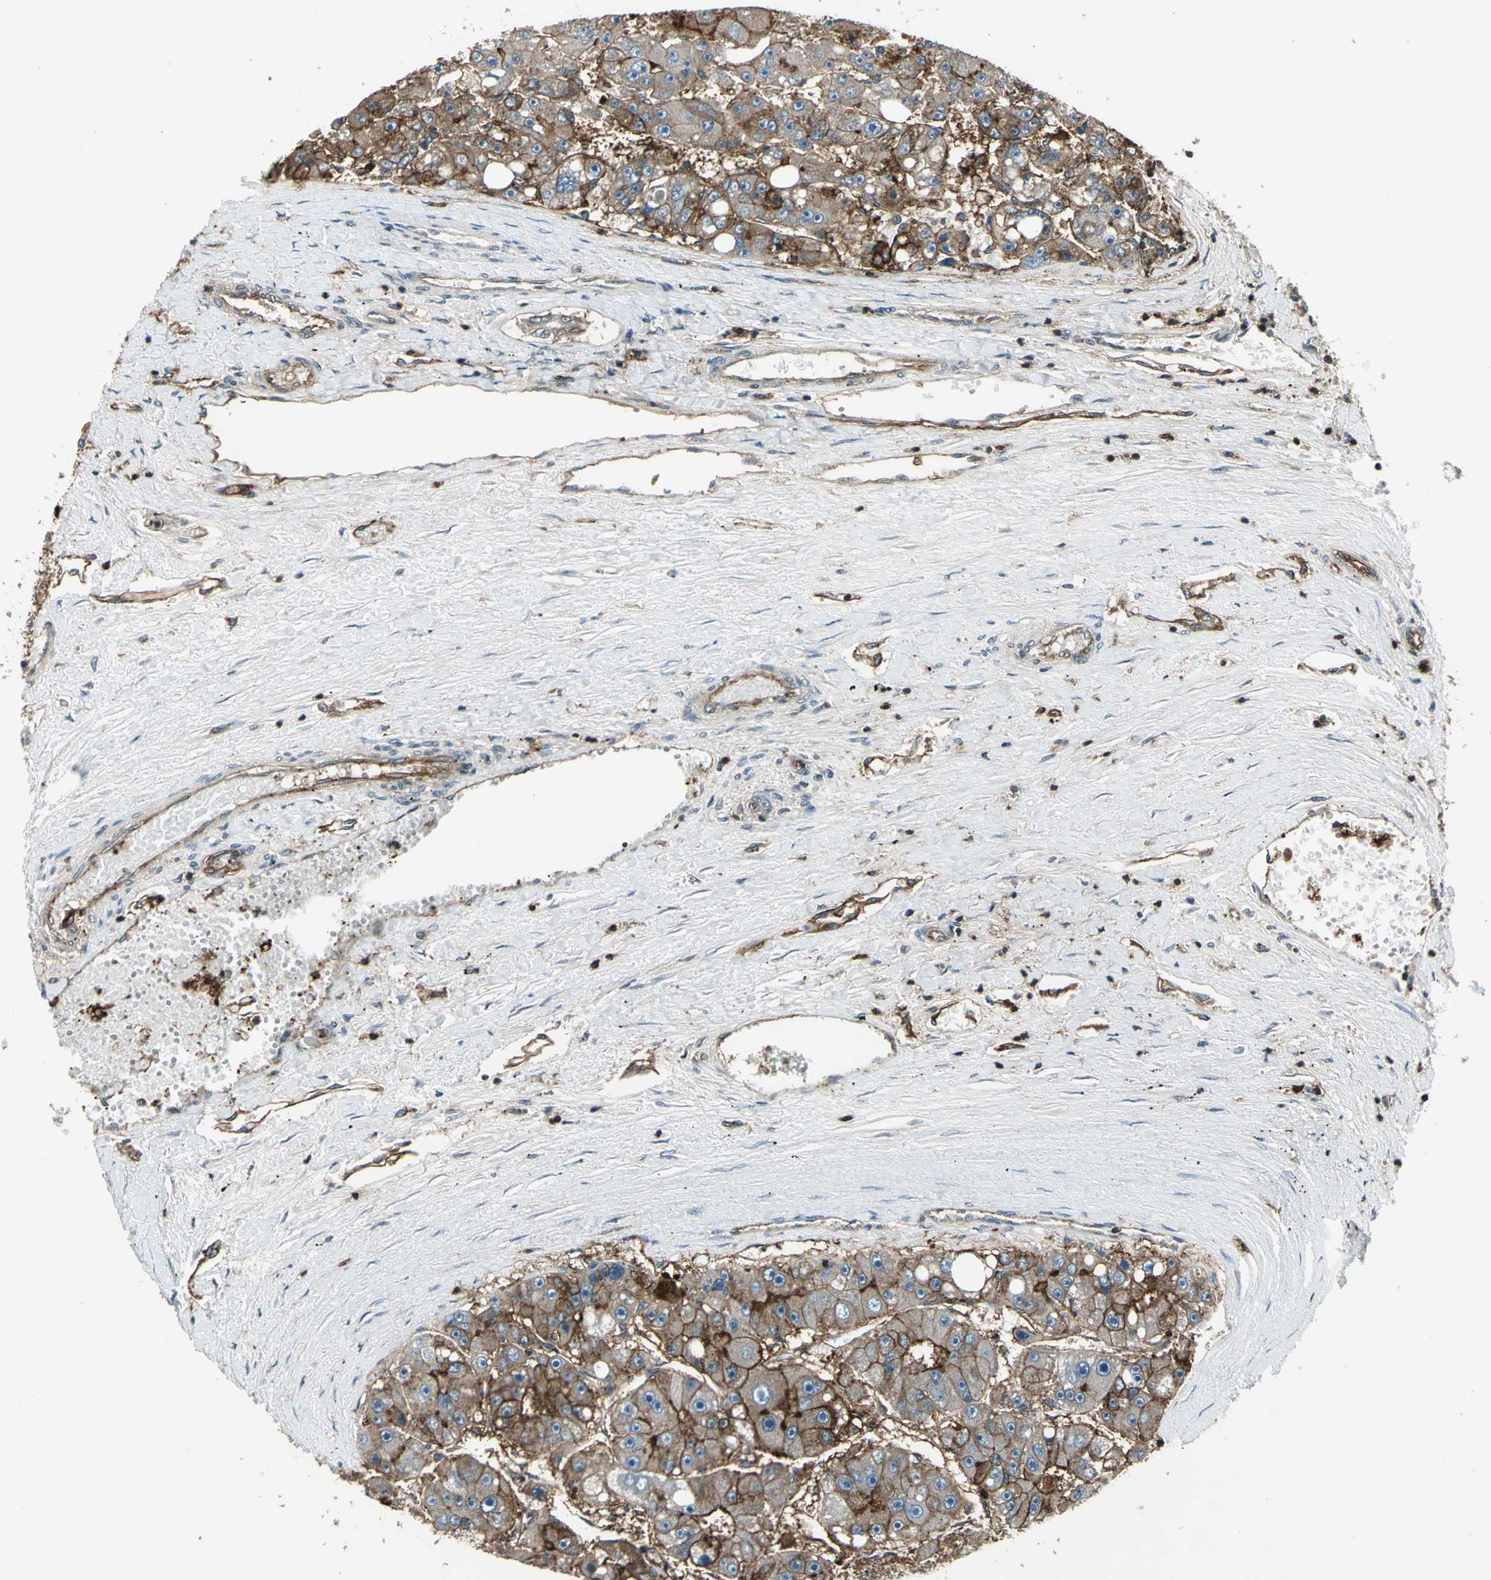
{"staining": {"intensity": "moderate", "quantity": ">75%", "location": "cytoplasmic/membranous"}, "tissue": "liver cancer", "cell_type": "Tumor cells", "image_type": "cancer", "snomed": [{"axis": "morphology", "description": "Carcinoma, Hepatocellular, NOS"}, {"axis": "topography", "description": "Liver"}], "caption": "Liver cancer tissue shows moderate cytoplasmic/membranous staining in approximately >75% of tumor cells", "gene": "NR2C2", "patient": {"sex": "female", "age": 61}}